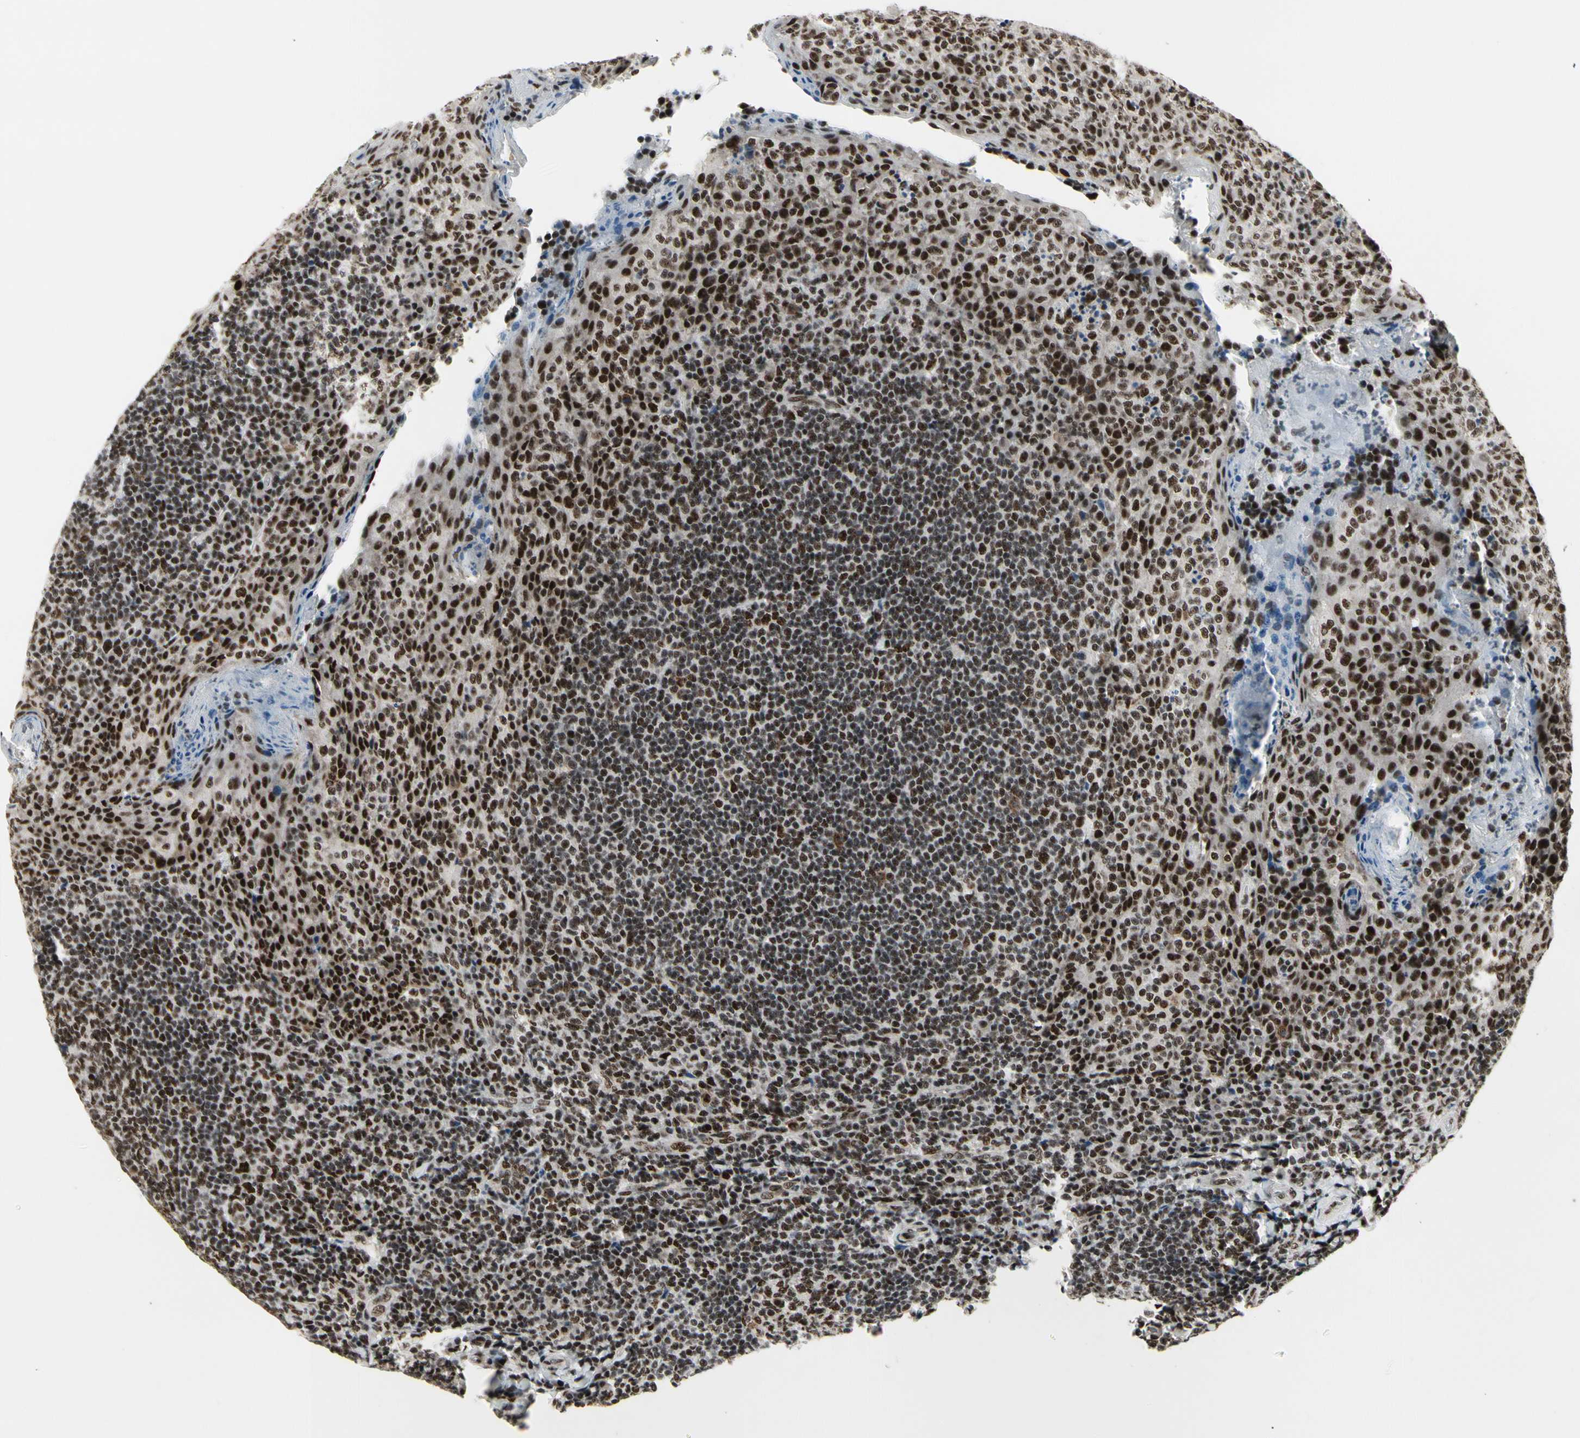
{"staining": {"intensity": "strong", "quantity": ">75%", "location": "nuclear"}, "tissue": "tonsil", "cell_type": "Germinal center cells", "image_type": "normal", "snomed": [{"axis": "morphology", "description": "Normal tissue, NOS"}, {"axis": "topography", "description": "Tonsil"}], "caption": "This image displays immunohistochemistry staining of unremarkable tonsil, with high strong nuclear expression in approximately >75% of germinal center cells.", "gene": "SRSF11", "patient": {"sex": "male", "age": 17}}